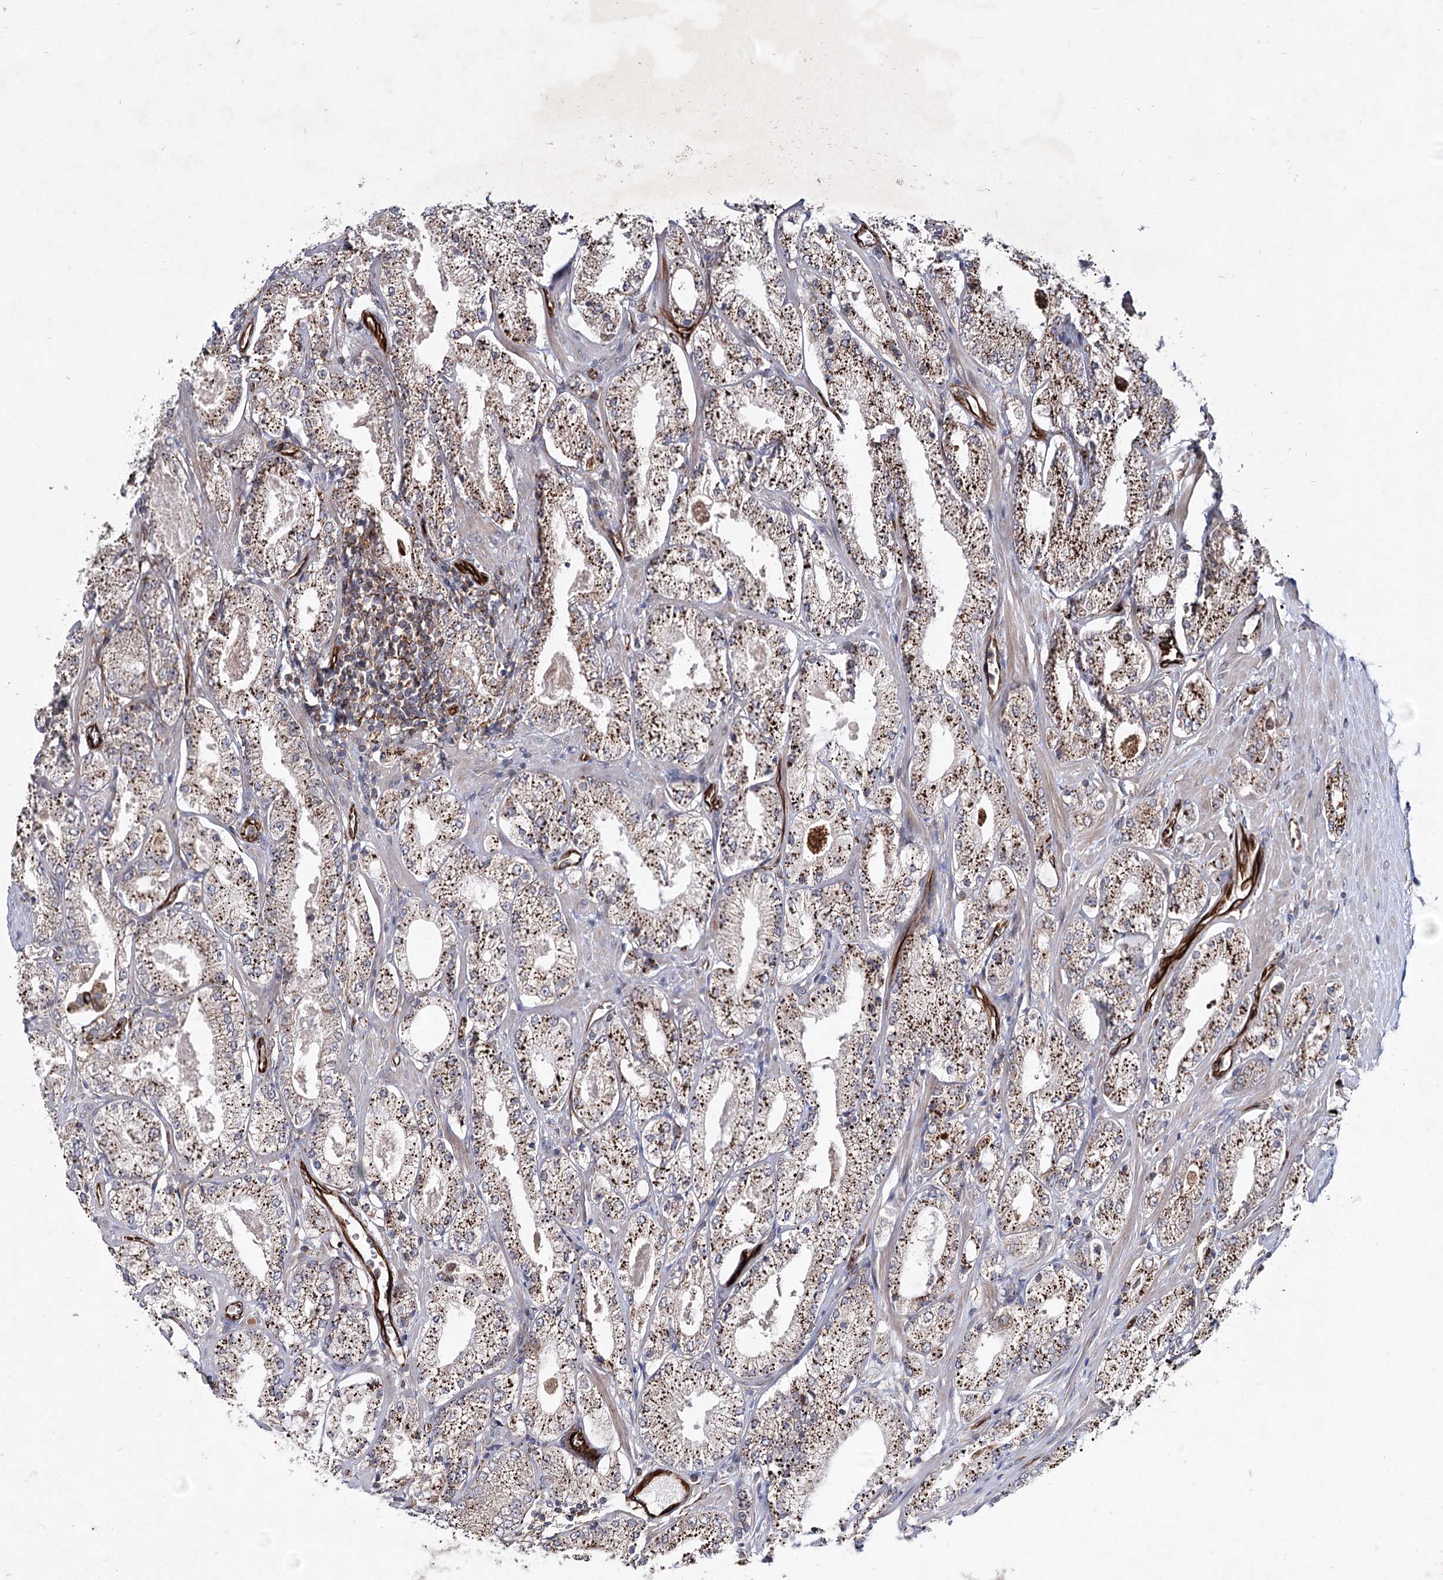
{"staining": {"intensity": "moderate", "quantity": ">75%", "location": "cytoplasmic/membranous"}, "tissue": "prostate cancer", "cell_type": "Tumor cells", "image_type": "cancer", "snomed": [{"axis": "morphology", "description": "Adenocarcinoma, Low grade"}, {"axis": "topography", "description": "Prostate"}], "caption": "IHC of adenocarcinoma (low-grade) (prostate) shows medium levels of moderate cytoplasmic/membranous positivity in approximately >75% of tumor cells.", "gene": "DPEP2", "patient": {"sex": "male", "age": 69}}